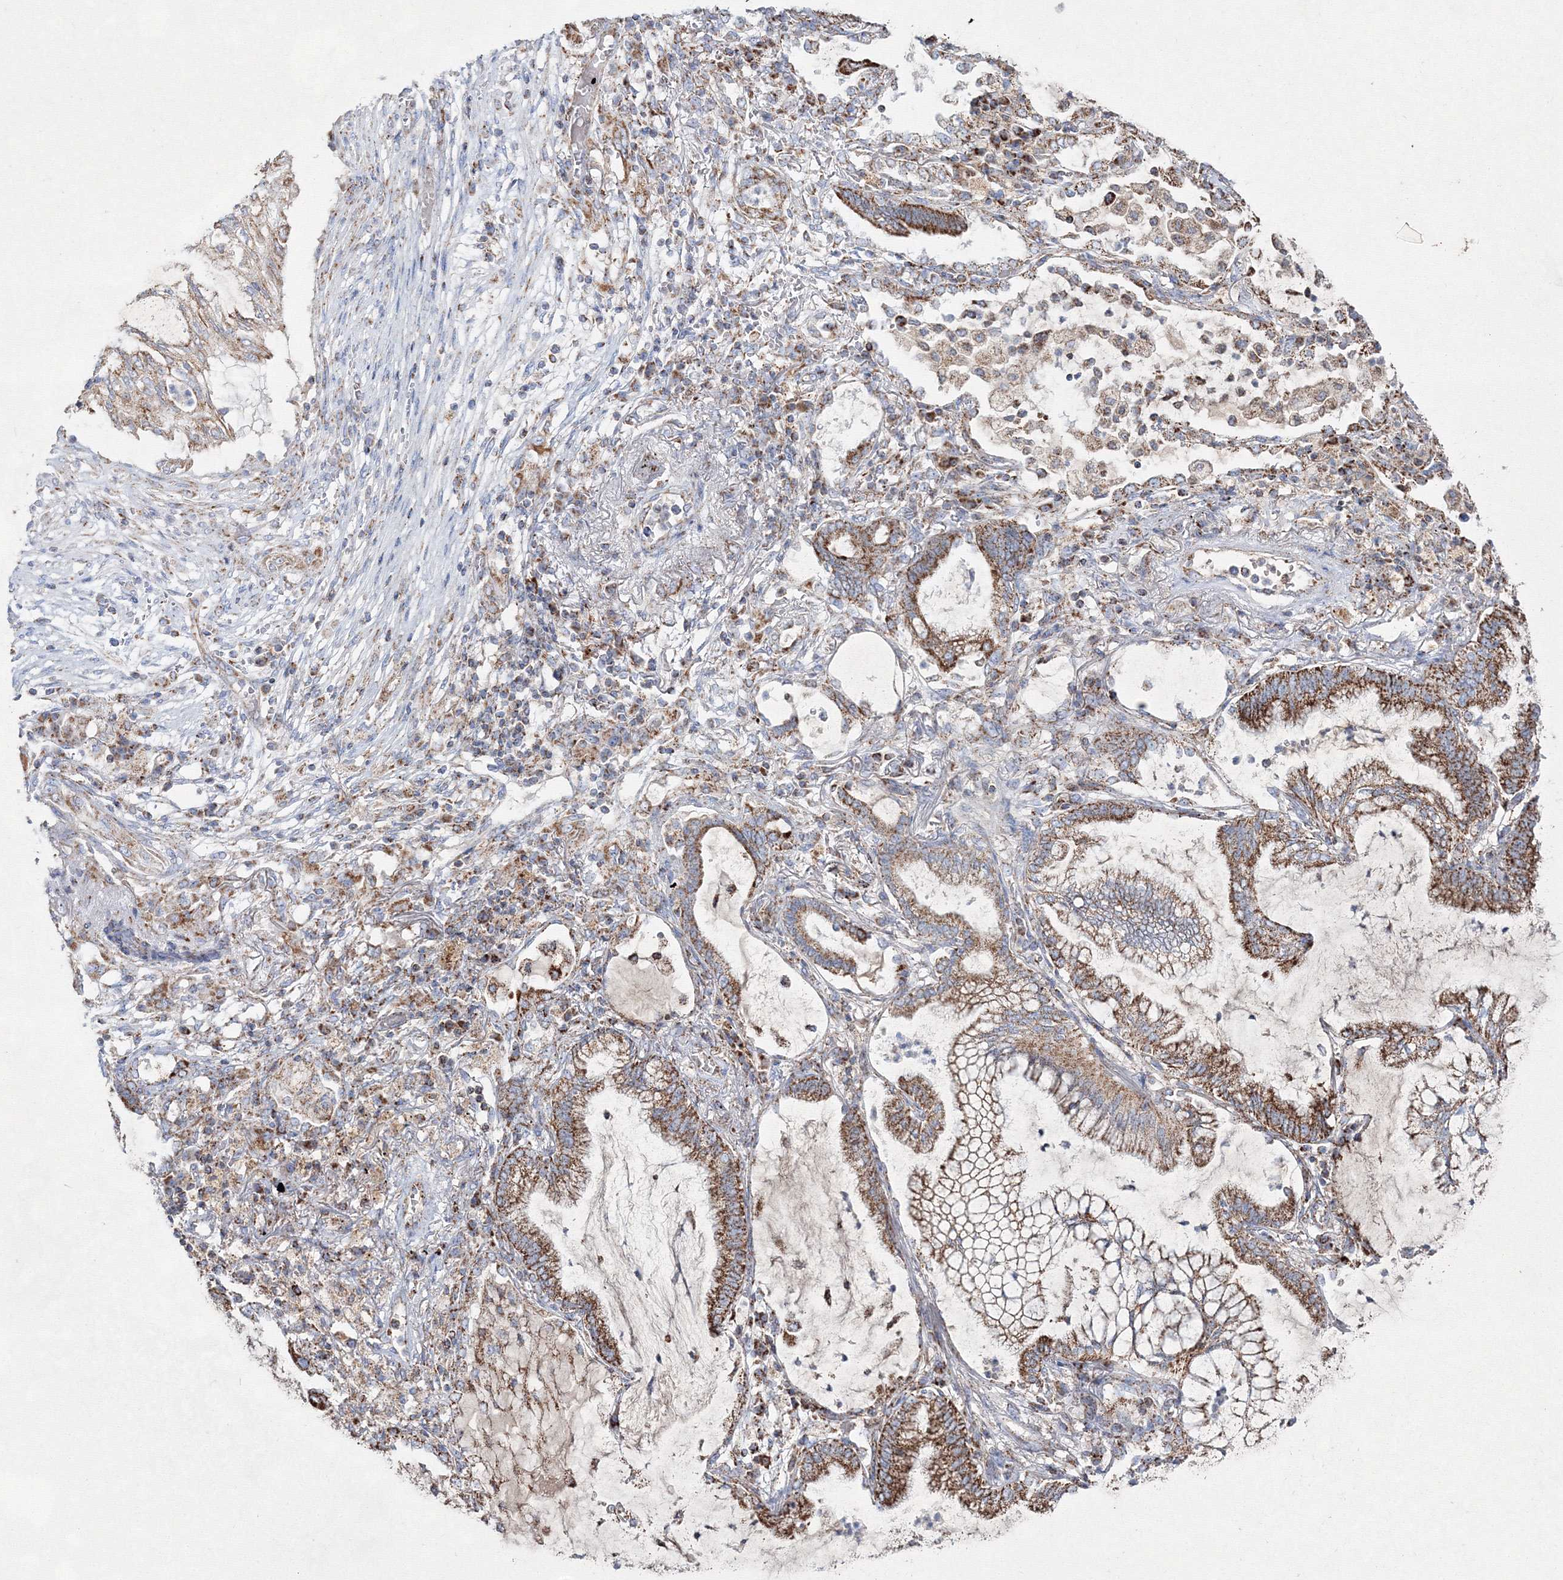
{"staining": {"intensity": "moderate", "quantity": ">75%", "location": "cytoplasmic/membranous"}, "tissue": "lung cancer", "cell_type": "Tumor cells", "image_type": "cancer", "snomed": [{"axis": "morphology", "description": "Adenocarcinoma, NOS"}, {"axis": "topography", "description": "Lung"}], "caption": "IHC photomicrograph of neoplastic tissue: lung cancer (adenocarcinoma) stained using immunohistochemistry (IHC) exhibits medium levels of moderate protein expression localized specifically in the cytoplasmic/membranous of tumor cells, appearing as a cytoplasmic/membranous brown color.", "gene": "IGSF9", "patient": {"sex": "female", "age": 70}}